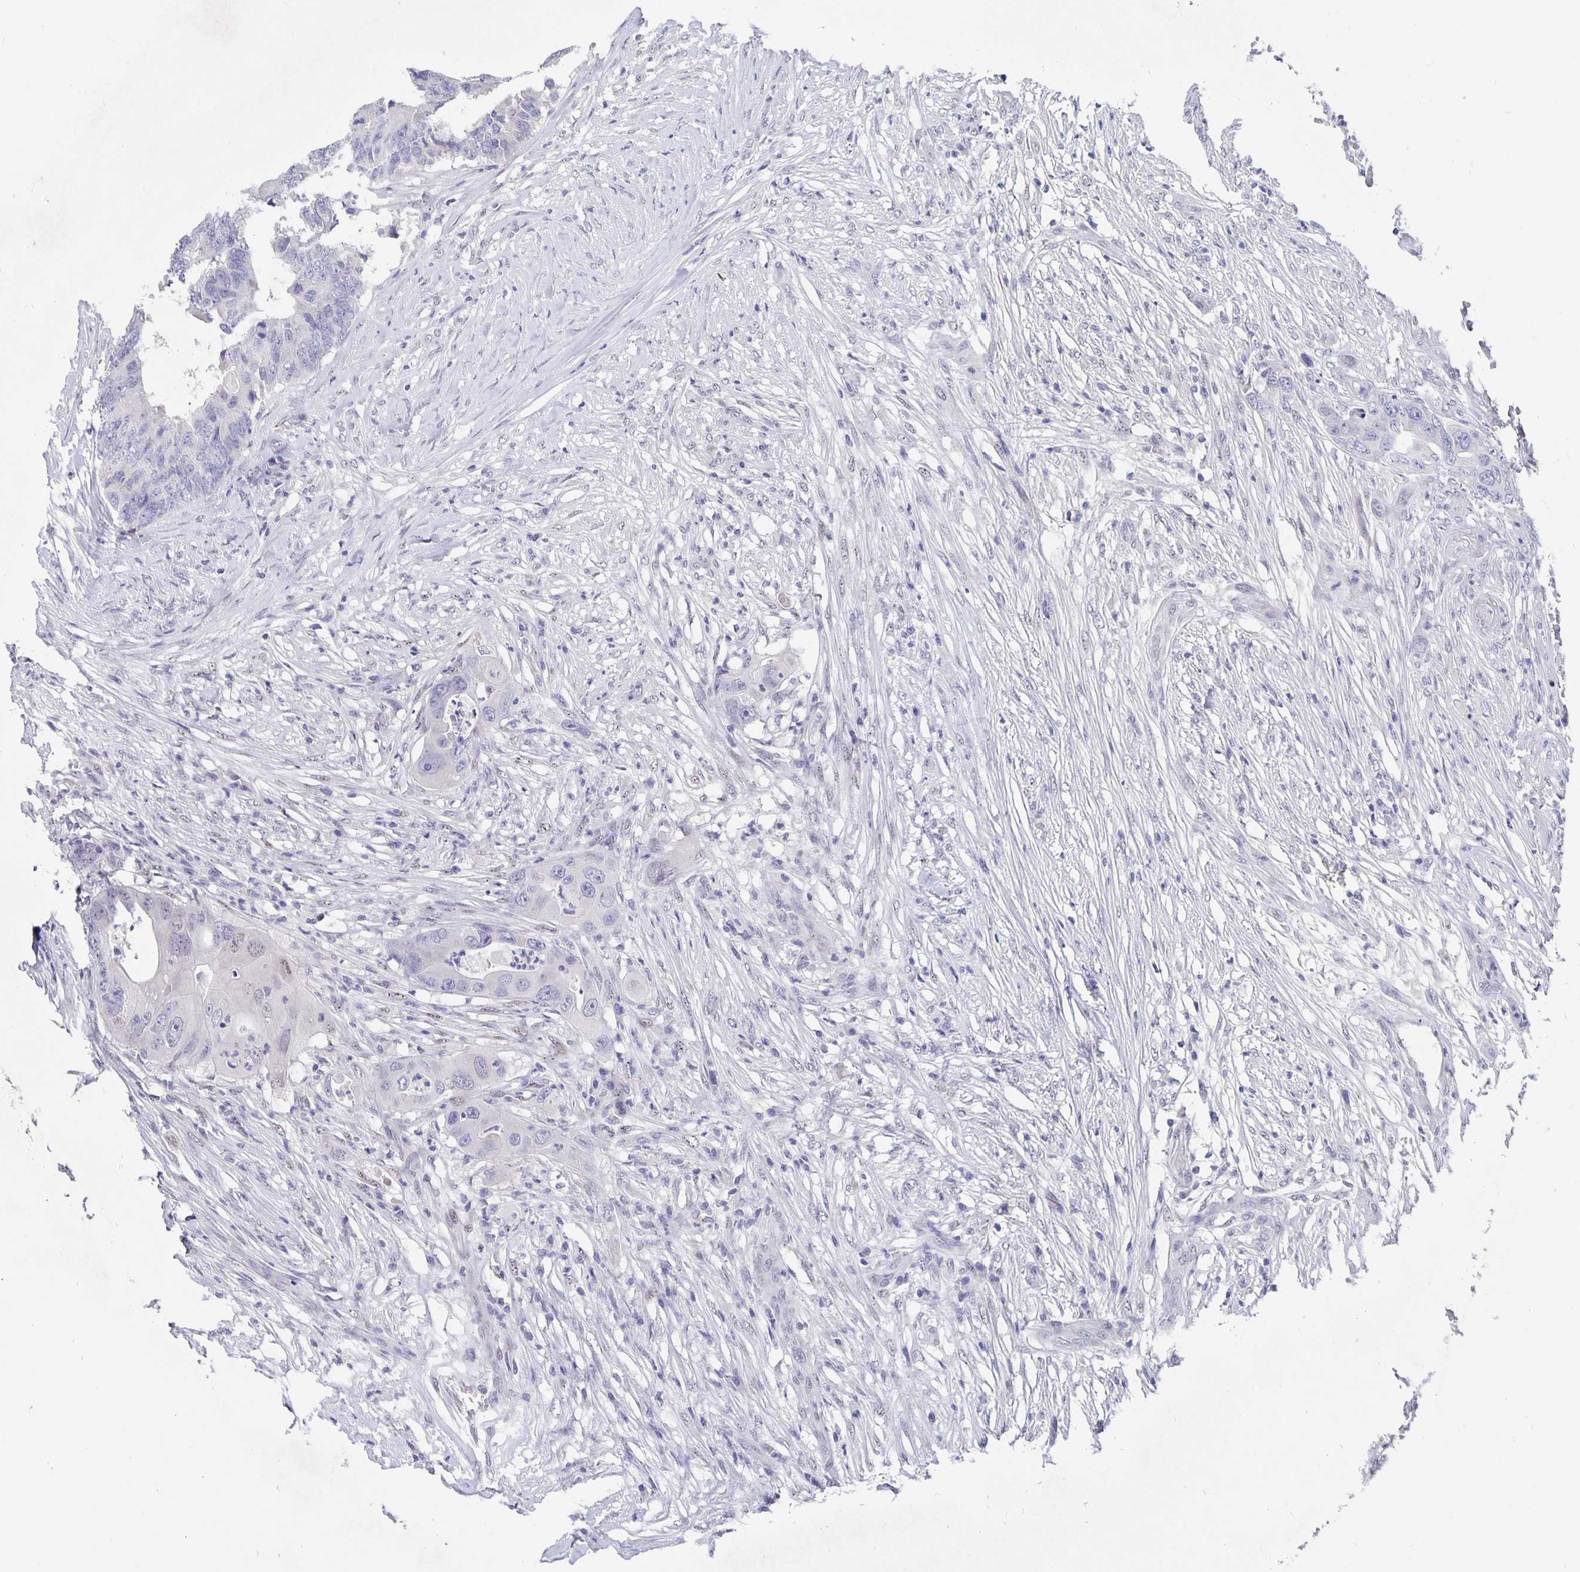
{"staining": {"intensity": "weak", "quantity": "<25%", "location": "nuclear"}, "tissue": "colorectal cancer", "cell_type": "Tumor cells", "image_type": "cancer", "snomed": [{"axis": "morphology", "description": "Adenocarcinoma, NOS"}, {"axis": "topography", "description": "Colon"}], "caption": "Immunohistochemistry (IHC) of human colorectal cancer reveals no expression in tumor cells. (Stains: DAB (3,3'-diaminobenzidine) IHC with hematoxylin counter stain, Microscopy: brightfield microscopy at high magnification).", "gene": "SMOC1", "patient": {"sex": "male", "age": 71}}